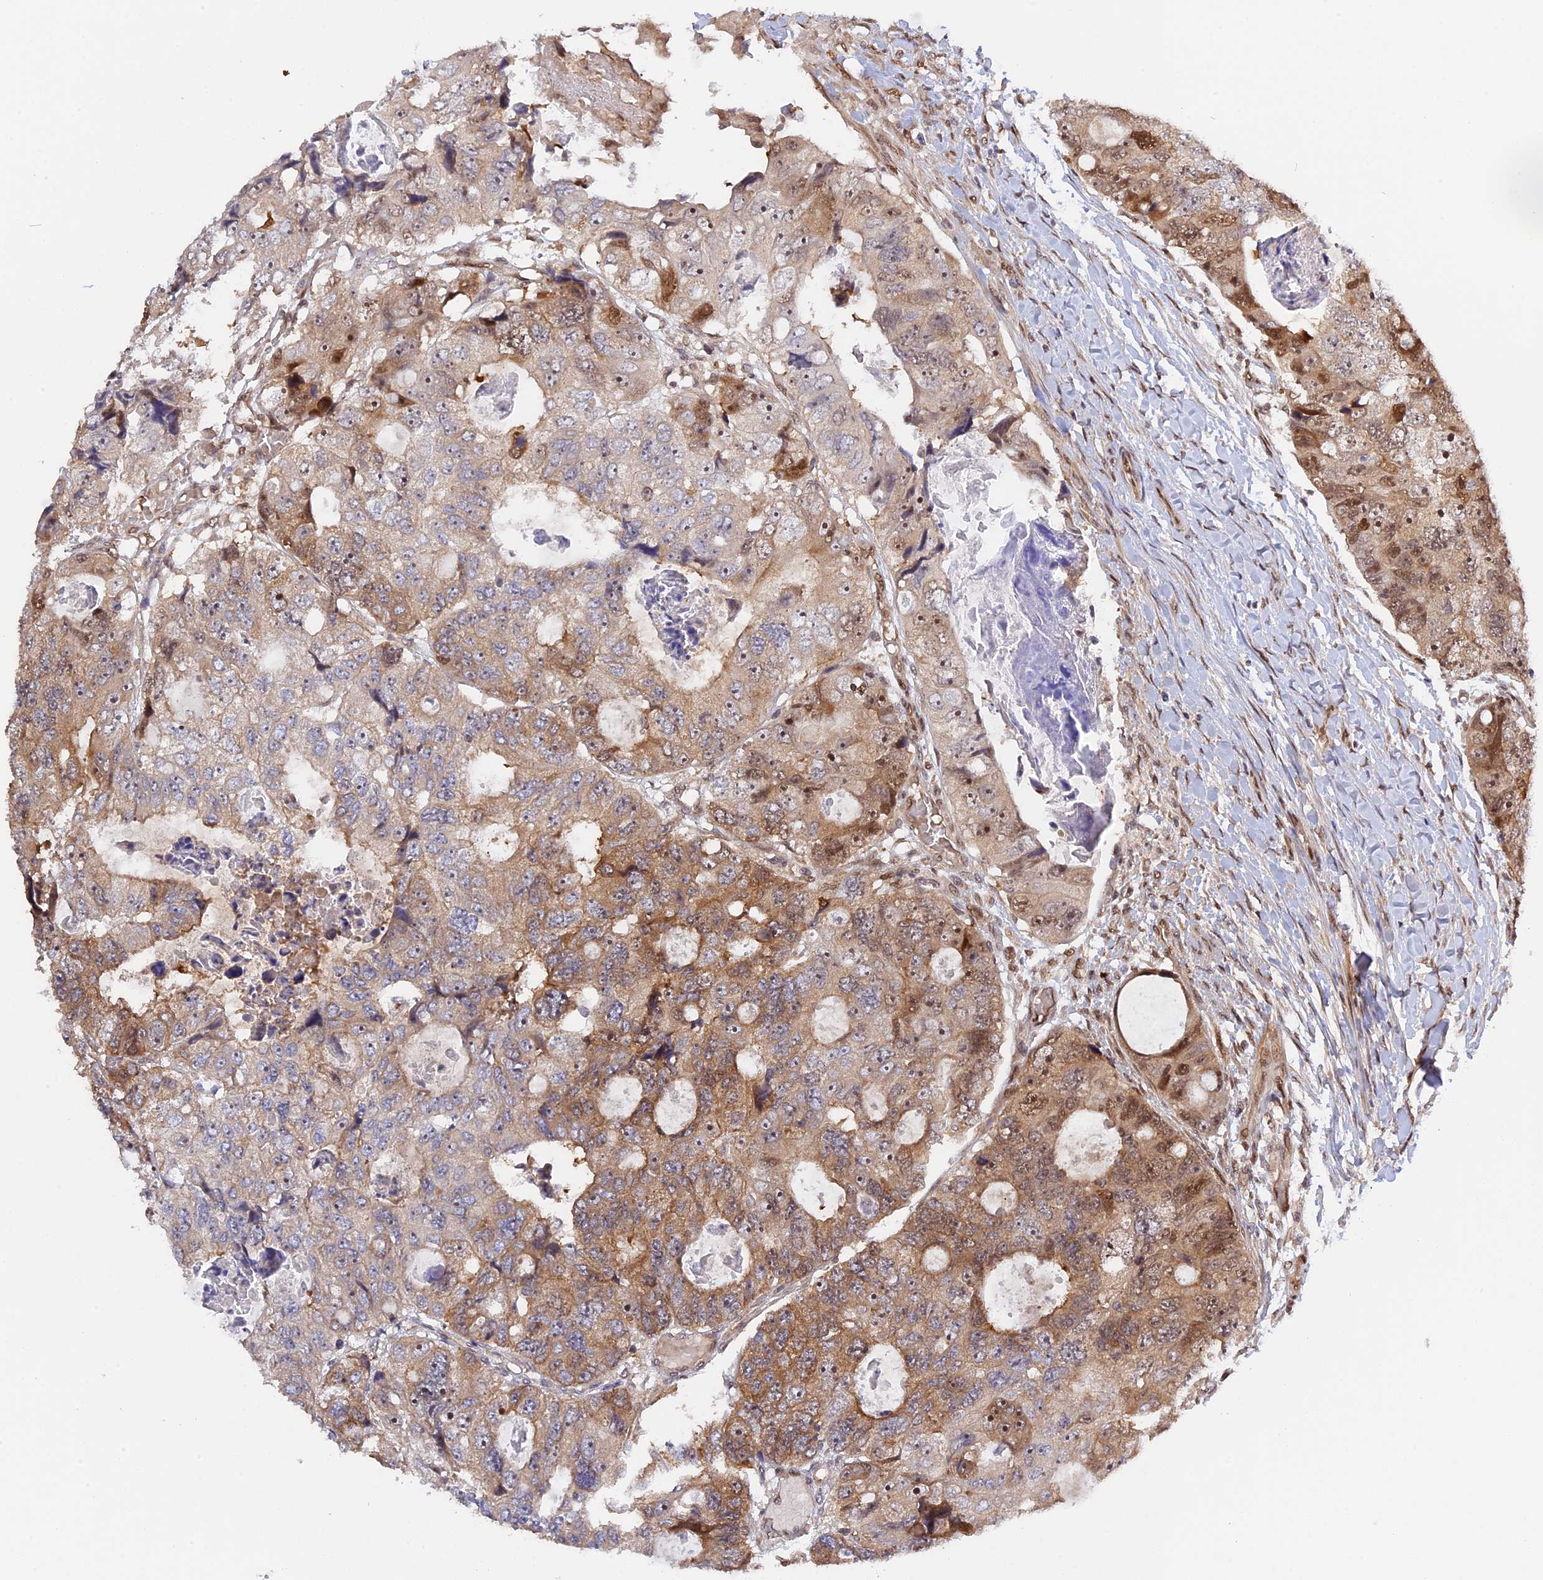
{"staining": {"intensity": "moderate", "quantity": "25%-75%", "location": "cytoplasmic/membranous,nuclear"}, "tissue": "colorectal cancer", "cell_type": "Tumor cells", "image_type": "cancer", "snomed": [{"axis": "morphology", "description": "Adenocarcinoma, NOS"}, {"axis": "topography", "description": "Rectum"}], "caption": "A high-resolution histopathology image shows IHC staining of colorectal cancer, which exhibits moderate cytoplasmic/membranous and nuclear positivity in about 25%-75% of tumor cells.", "gene": "ZNF428", "patient": {"sex": "male", "age": 59}}